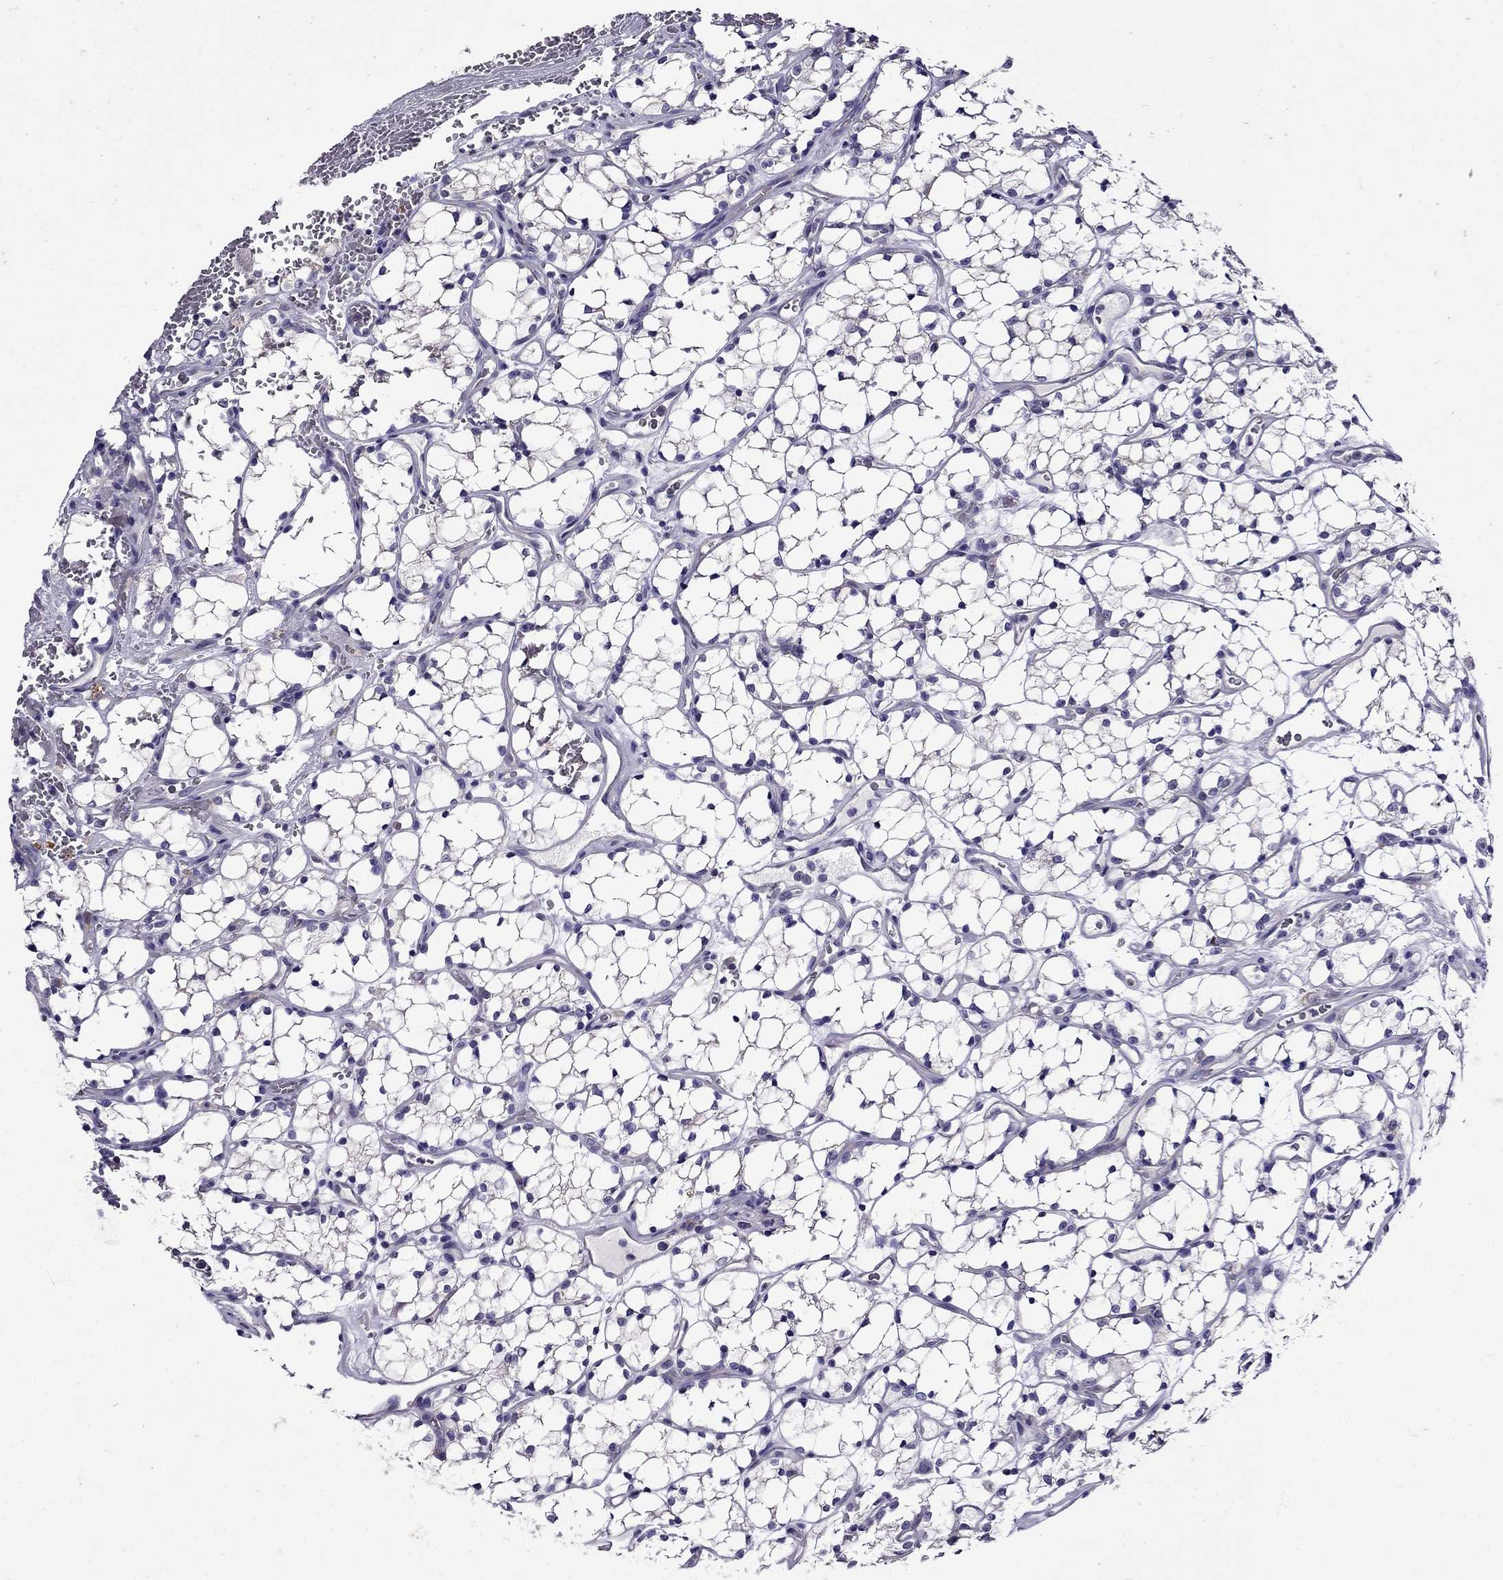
{"staining": {"intensity": "negative", "quantity": "none", "location": "none"}, "tissue": "renal cancer", "cell_type": "Tumor cells", "image_type": "cancer", "snomed": [{"axis": "morphology", "description": "Adenocarcinoma, NOS"}, {"axis": "topography", "description": "Kidney"}], "caption": "Renal cancer stained for a protein using immunohistochemistry (IHC) exhibits no staining tumor cells.", "gene": "OXCT2", "patient": {"sex": "female", "age": 69}}